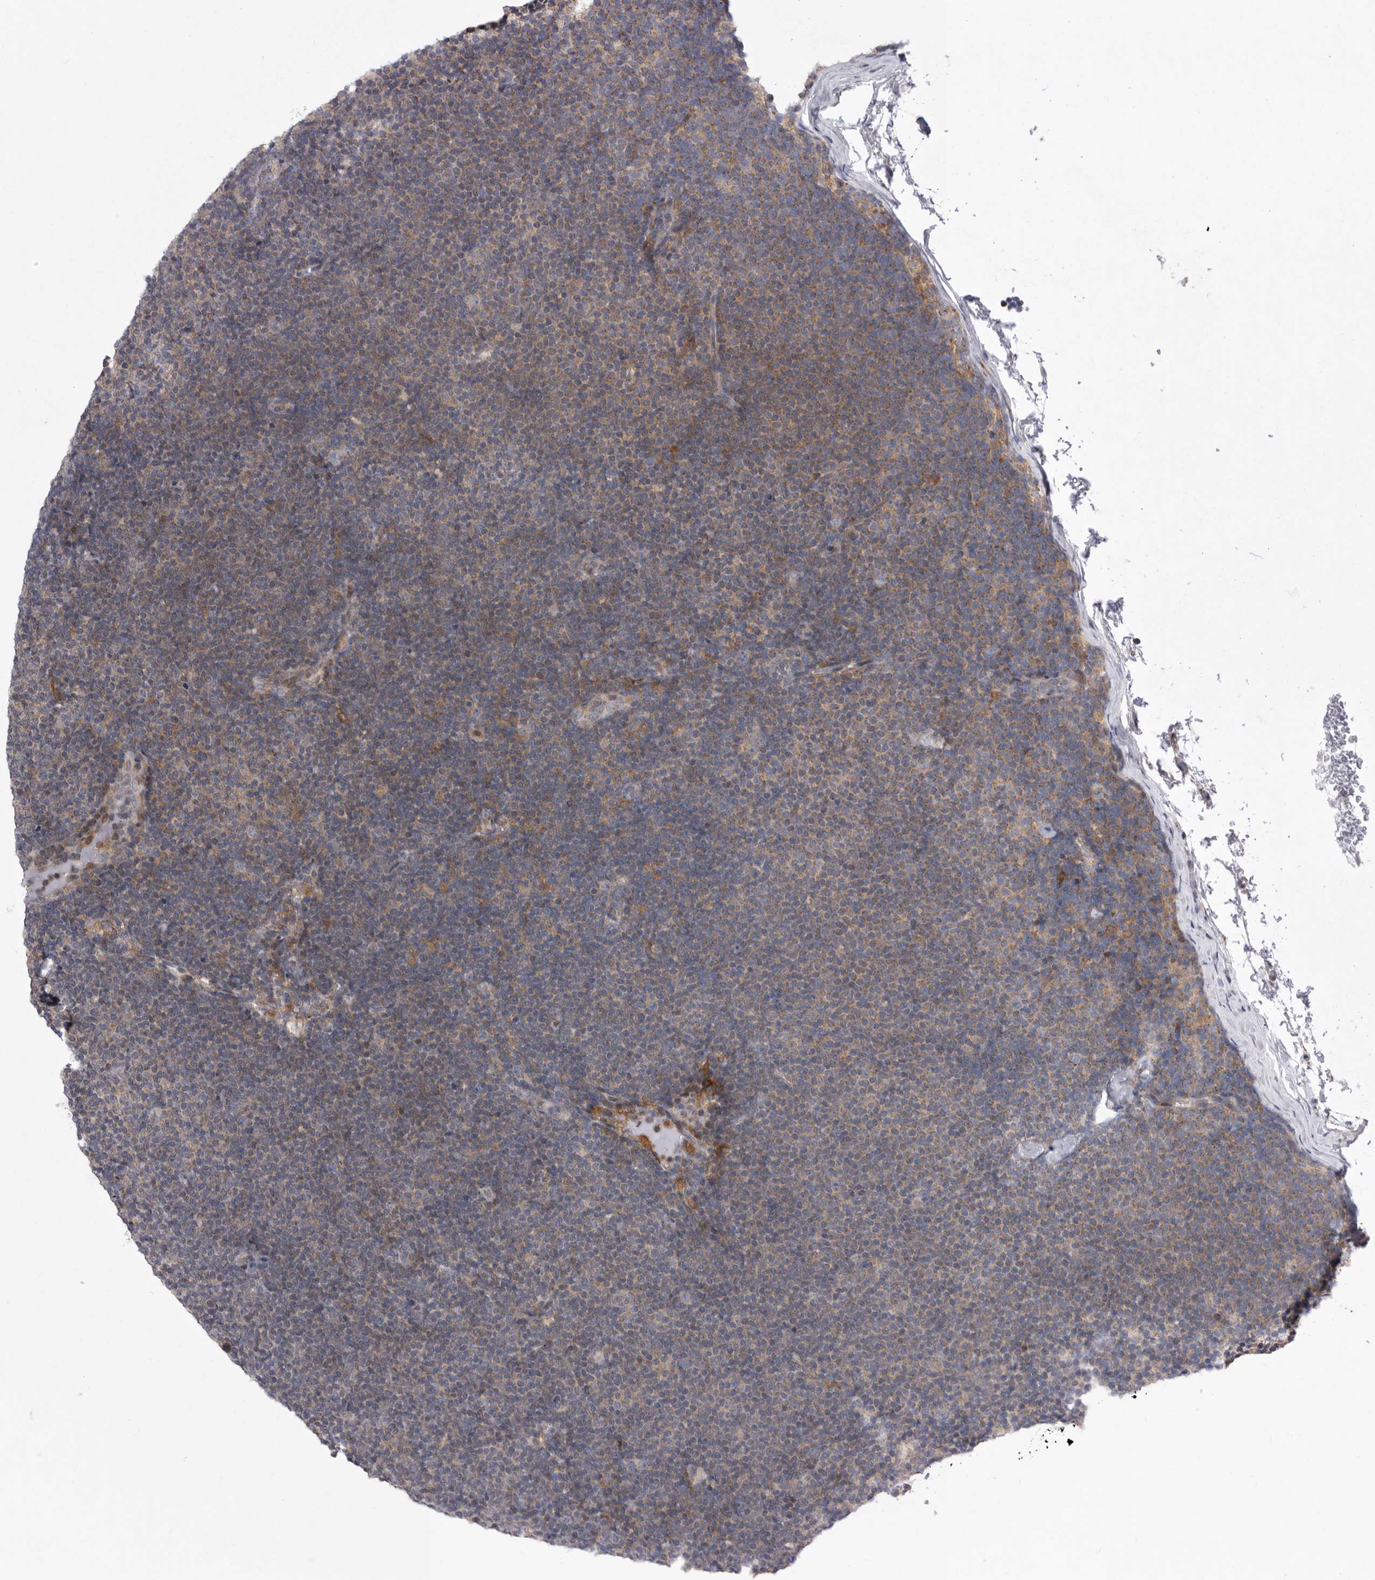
{"staining": {"intensity": "weak", "quantity": "25%-75%", "location": "cytoplasmic/membranous"}, "tissue": "lymphoma", "cell_type": "Tumor cells", "image_type": "cancer", "snomed": [{"axis": "morphology", "description": "Malignant lymphoma, non-Hodgkin's type, Low grade"}, {"axis": "topography", "description": "Lymph node"}], "caption": "Immunohistochemical staining of lymphoma displays low levels of weak cytoplasmic/membranous staining in about 25%-75% of tumor cells.", "gene": "MPZL1", "patient": {"sex": "female", "age": 53}}